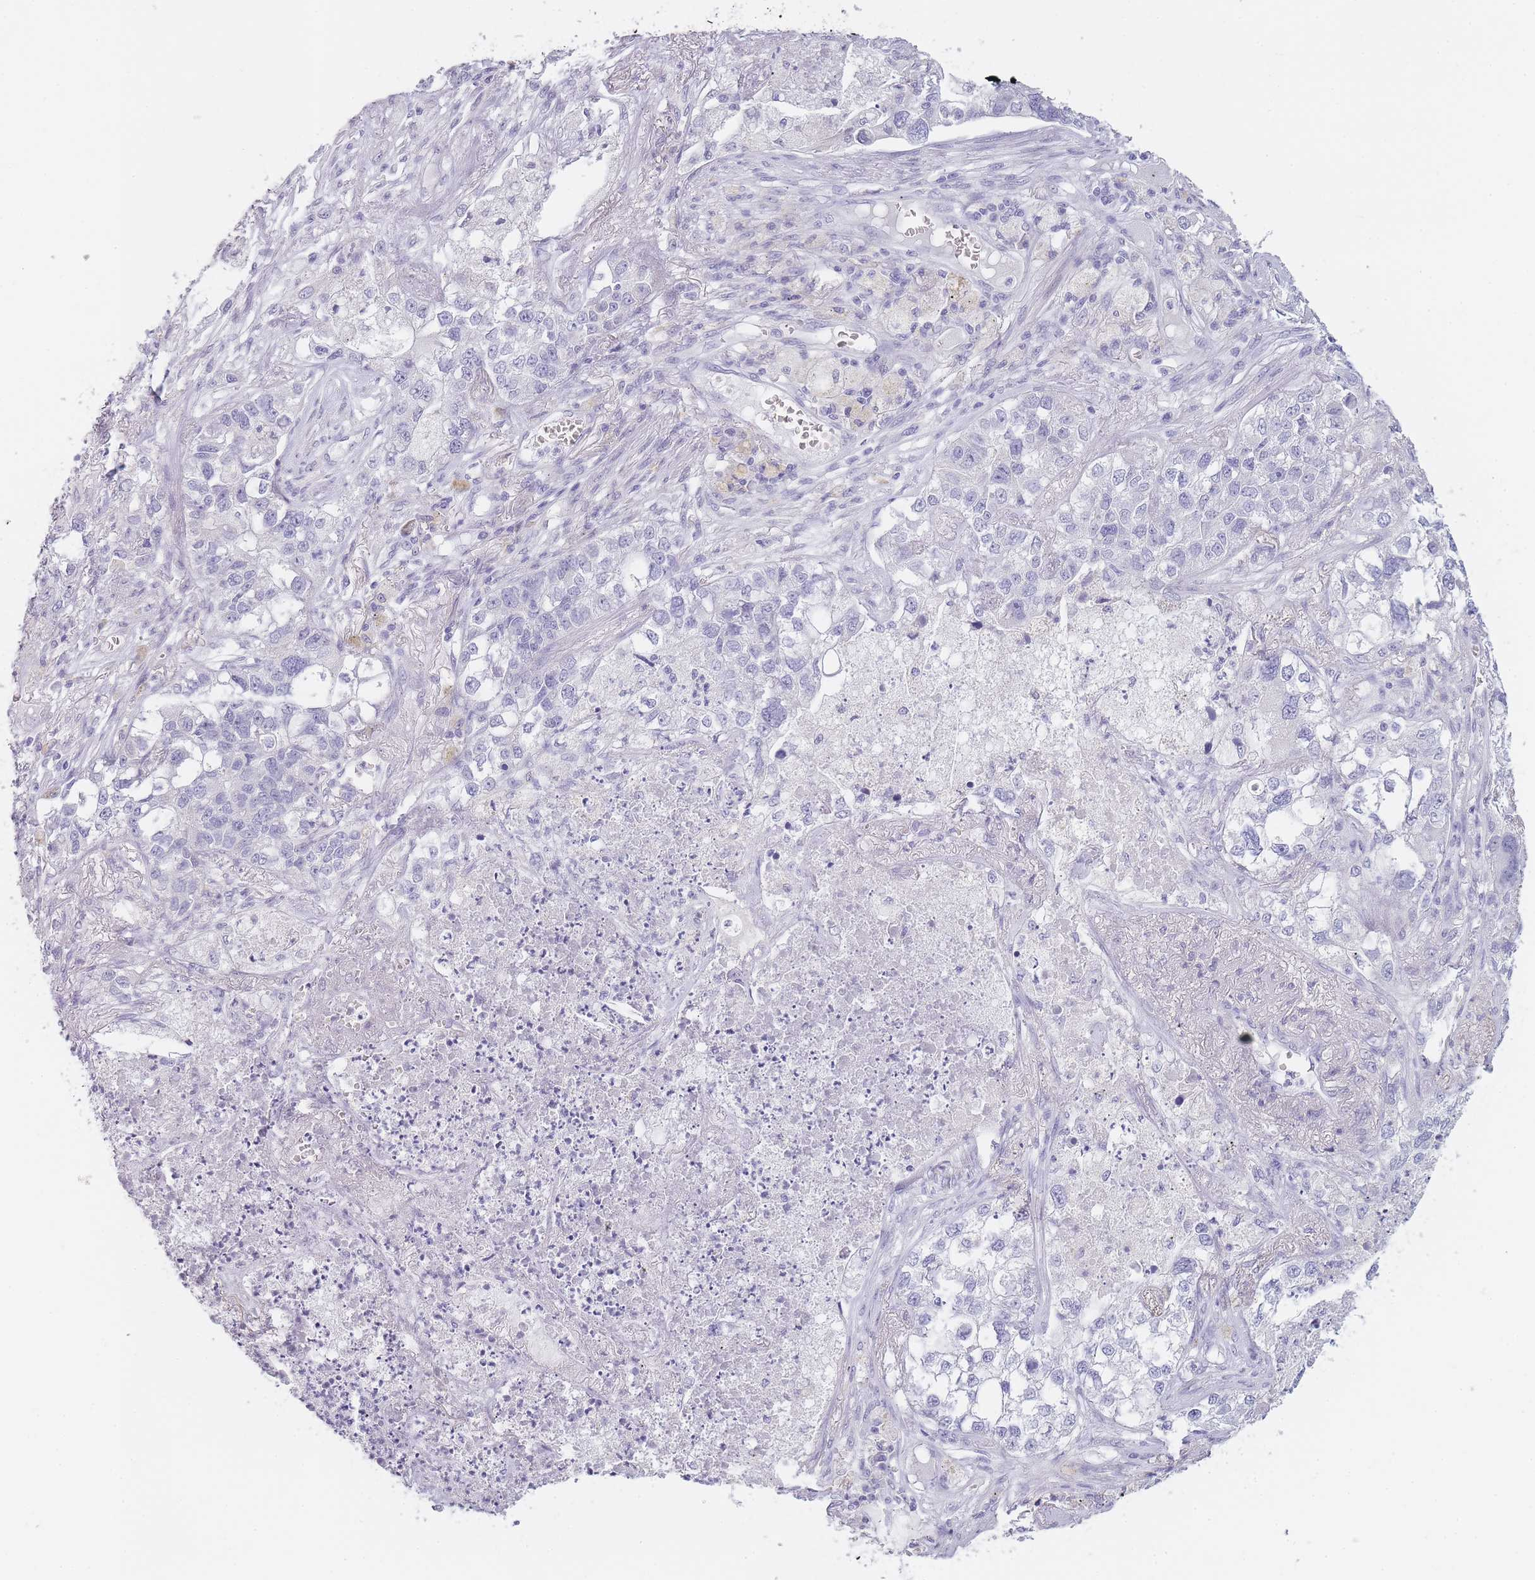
{"staining": {"intensity": "negative", "quantity": "none", "location": "none"}, "tissue": "lung cancer", "cell_type": "Tumor cells", "image_type": "cancer", "snomed": [{"axis": "morphology", "description": "Adenocarcinoma, NOS"}, {"axis": "topography", "description": "Lung"}], "caption": "This is an immunohistochemistry (IHC) histopathology image of human adenocarcinoma (lung). There is no staining in tumor cells.", "gene": "INS", "patient": {"sex": "male", "age": 49}}